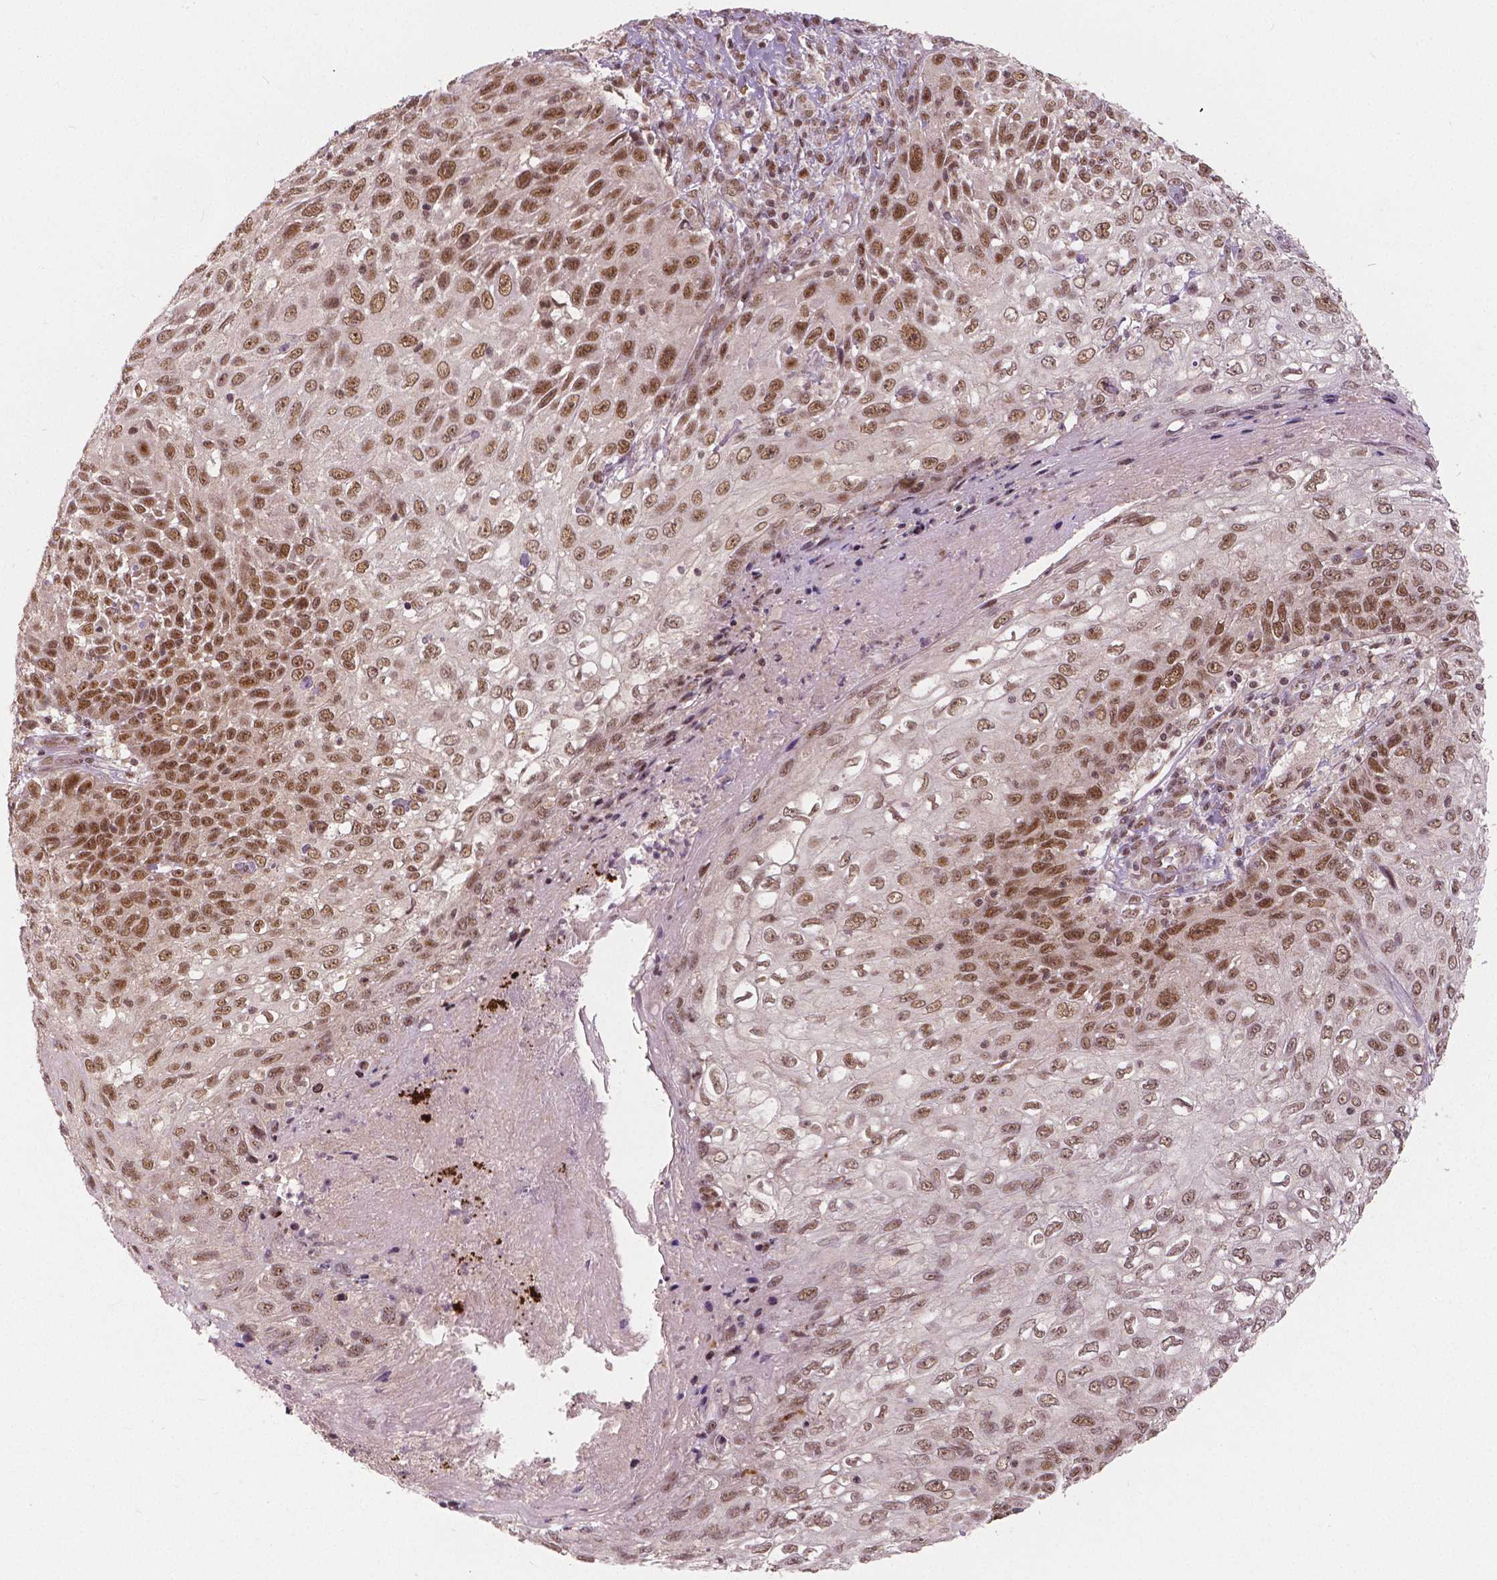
{"staining": {"intensity": "moderate", "quantity": ">75%", "location": "nuclear"}, "tissue": "skin cancer", "cell_type": "Tumor cells", "image_type": "cancer", "snomed": [{"axis": "morphology", "description": "Squamous cell carcinoma, NOS"}, {"axis": "topography", "description": "Skin"}], "caption": "Tumor cells display moderate nuclear staining in about >75% of cells in skin squamous cell carcinoma. Nuclei are stained in blue.", "gene": "NSD2", "patient": {"sex": "male", "age": 92}}